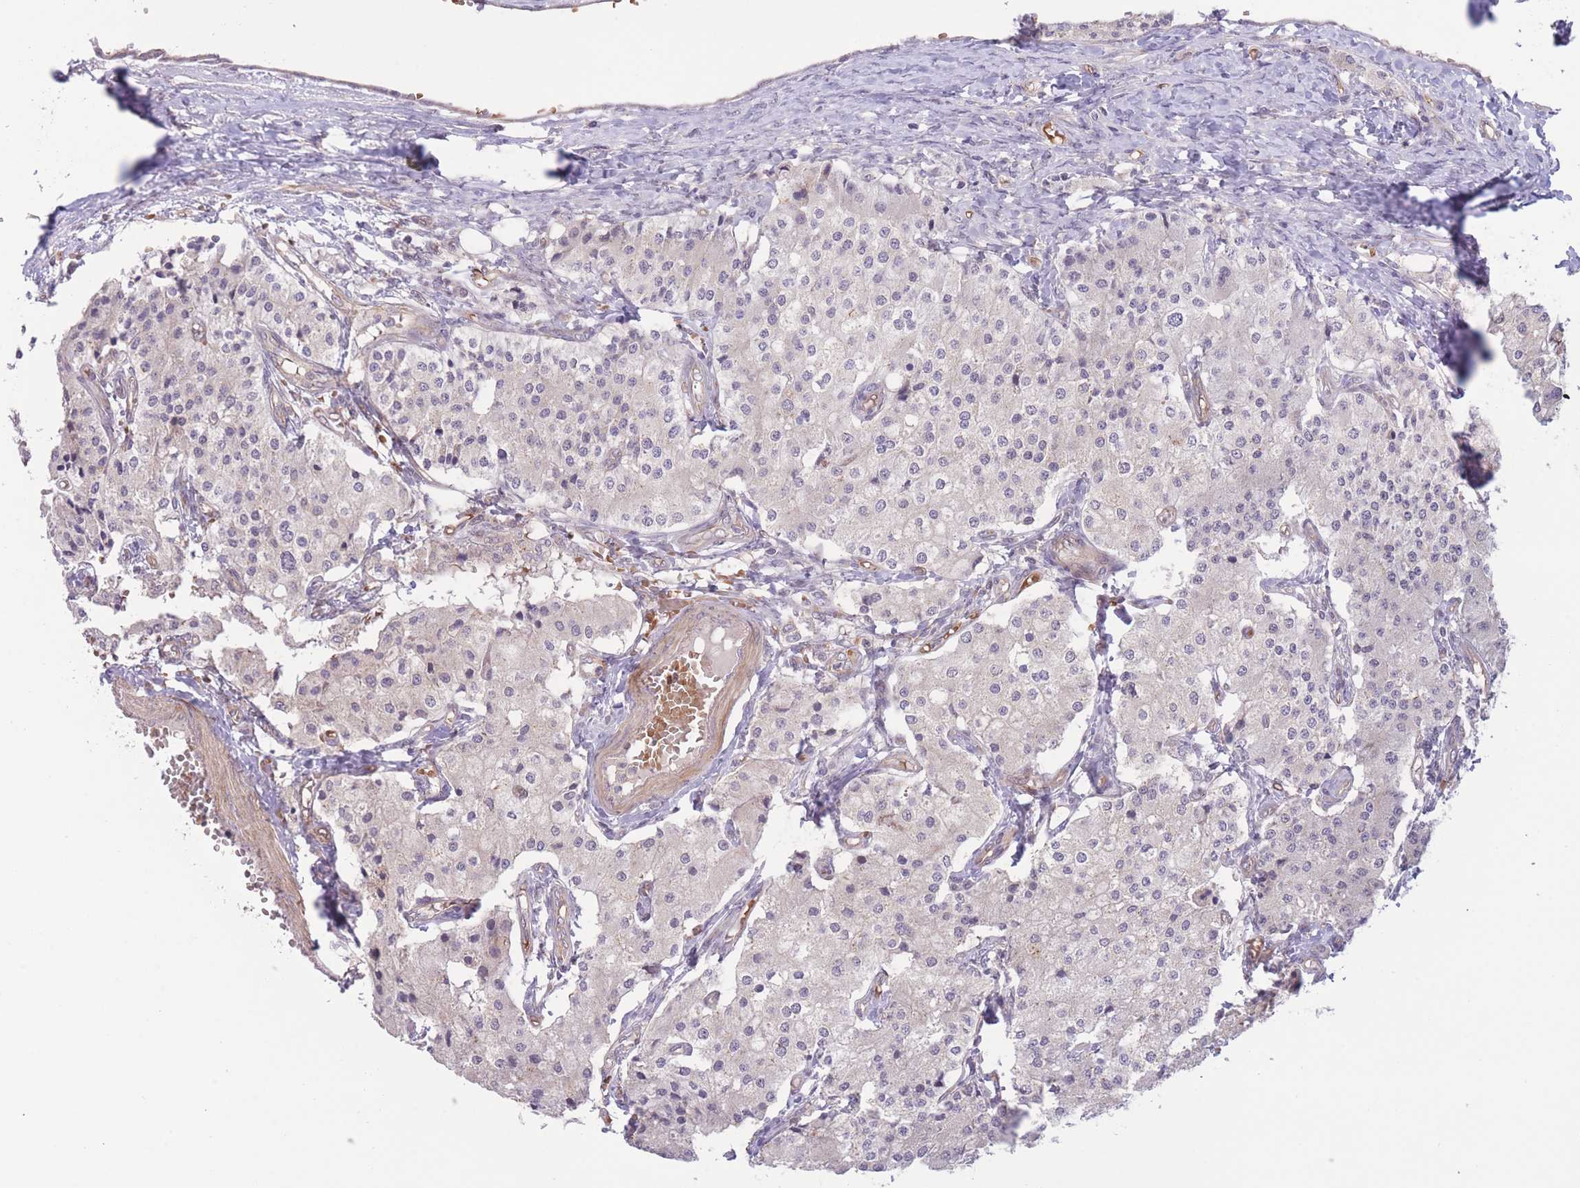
{"staining": {"intensity": "negative", "quantity": "none", "location": "none"}, "tissue": "carcinoid", "cell_type": "Tumor cells", "image_type": "cancer", "snomed": [{"axis": "morphology", "description": "Carcinoid, malignant, NOS"}, {"axis": "topography", "description": "Colon"}], "caption": "DAB immunohistochemical staining of carcinoid (malignant) shows no significant expression in tumor cells.", "gene": "FUT5", "patient": {"sex": "female", "age": 52}}